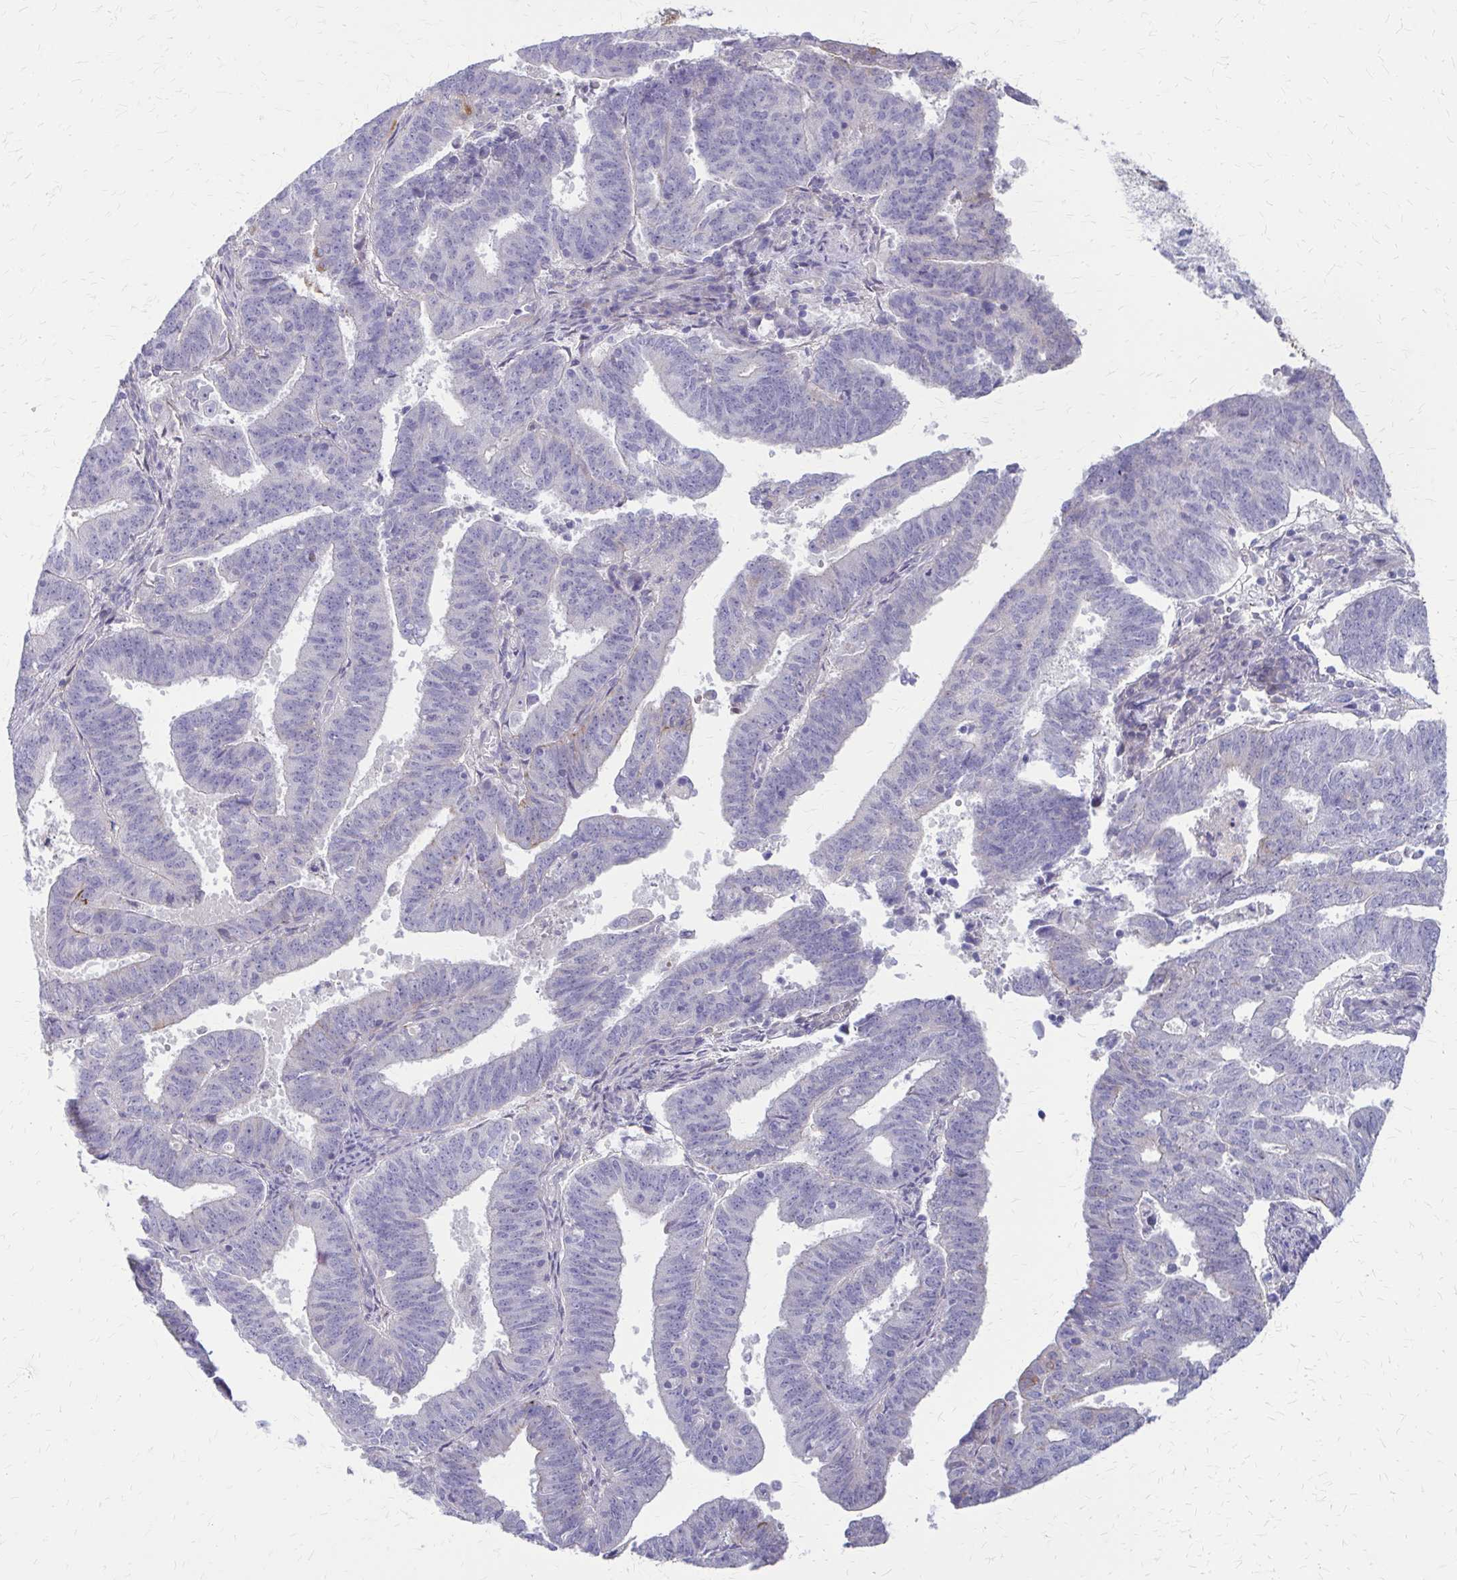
{"staining": {"intensity": "moderate", "quantity": "<25%", "location": "cytoplasmic/membranous"}, "tissue": "endometrial cancer", "cell_type": "Tumor cells", "image_type": "cancer", "snomed": [{"axis": "morphology", "description": "Adenocarcinoma, NOS"}, {"axis": "topography", "description": "Endometrium"}], "caption": "Protein expression analysis of endometrial cancer (adenocarcinoma) demonstrates moderate cytoplasmic/membranous expression in about <25% of tumor cells.", "gene": "GLYATL2", "patient": {"sex": "female", "age": 82}}